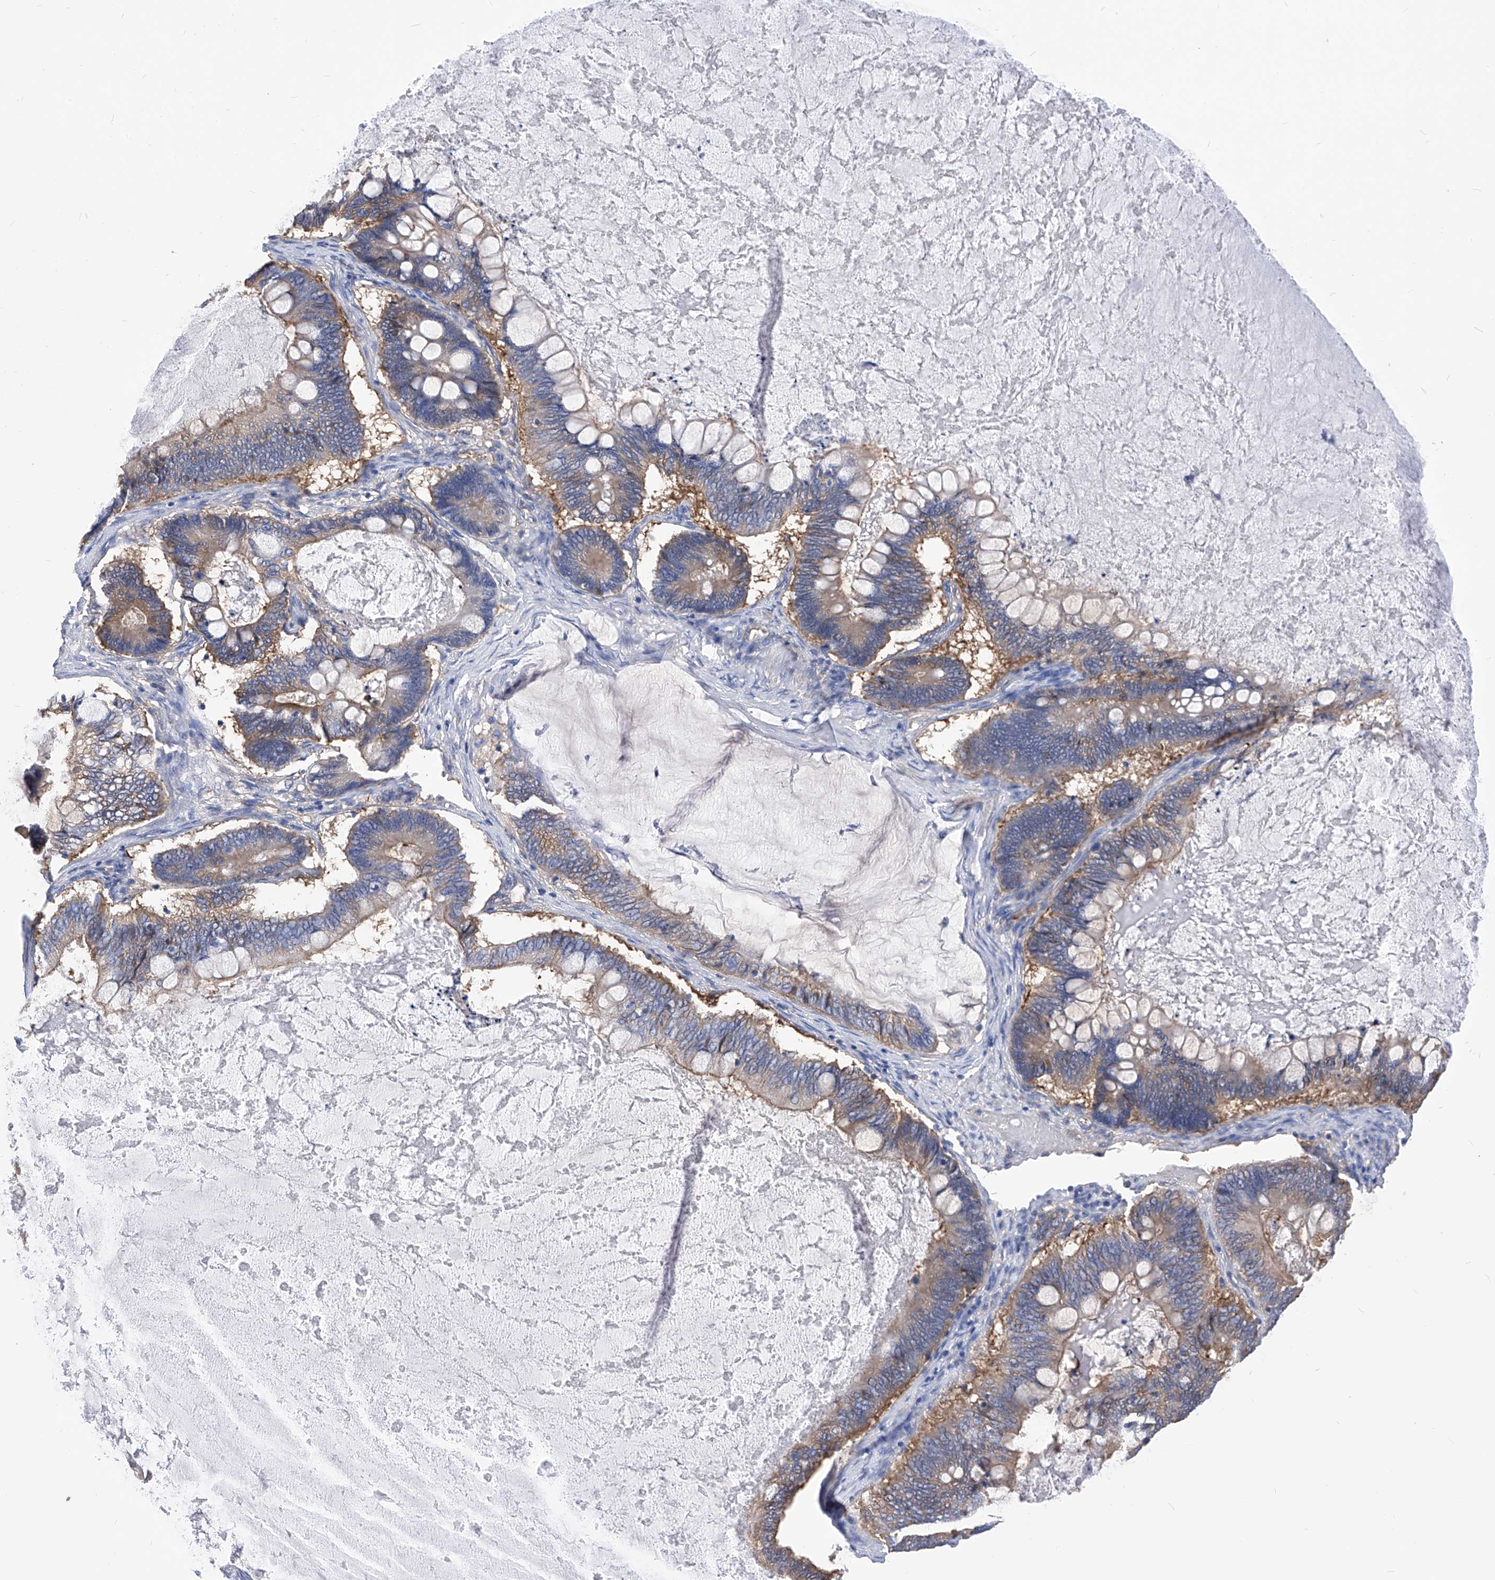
{"staining": {"intensity": "moderate", "quantity": "<25%", "location": "cytoplasmic/membranous"}, "tissue": "ovarian cancer", "cell_type": "Tumor cells", "image_type": "cancer", "snomed": [{"axis": "morphology", "description": "Cystadenocarcinoma, mucinous, NOS"}, {"axis": "topography", "description": "Ovary"}], "caption": "Protein analysis of ovarian cancer (mucinous cystadenocarcinoma) tissue displays moderate cytoplasmic/membranous expression in about <25% of tumor cells.", "gene": "XPNPEP1", "patient": {"sex": "female", "age": 61}}